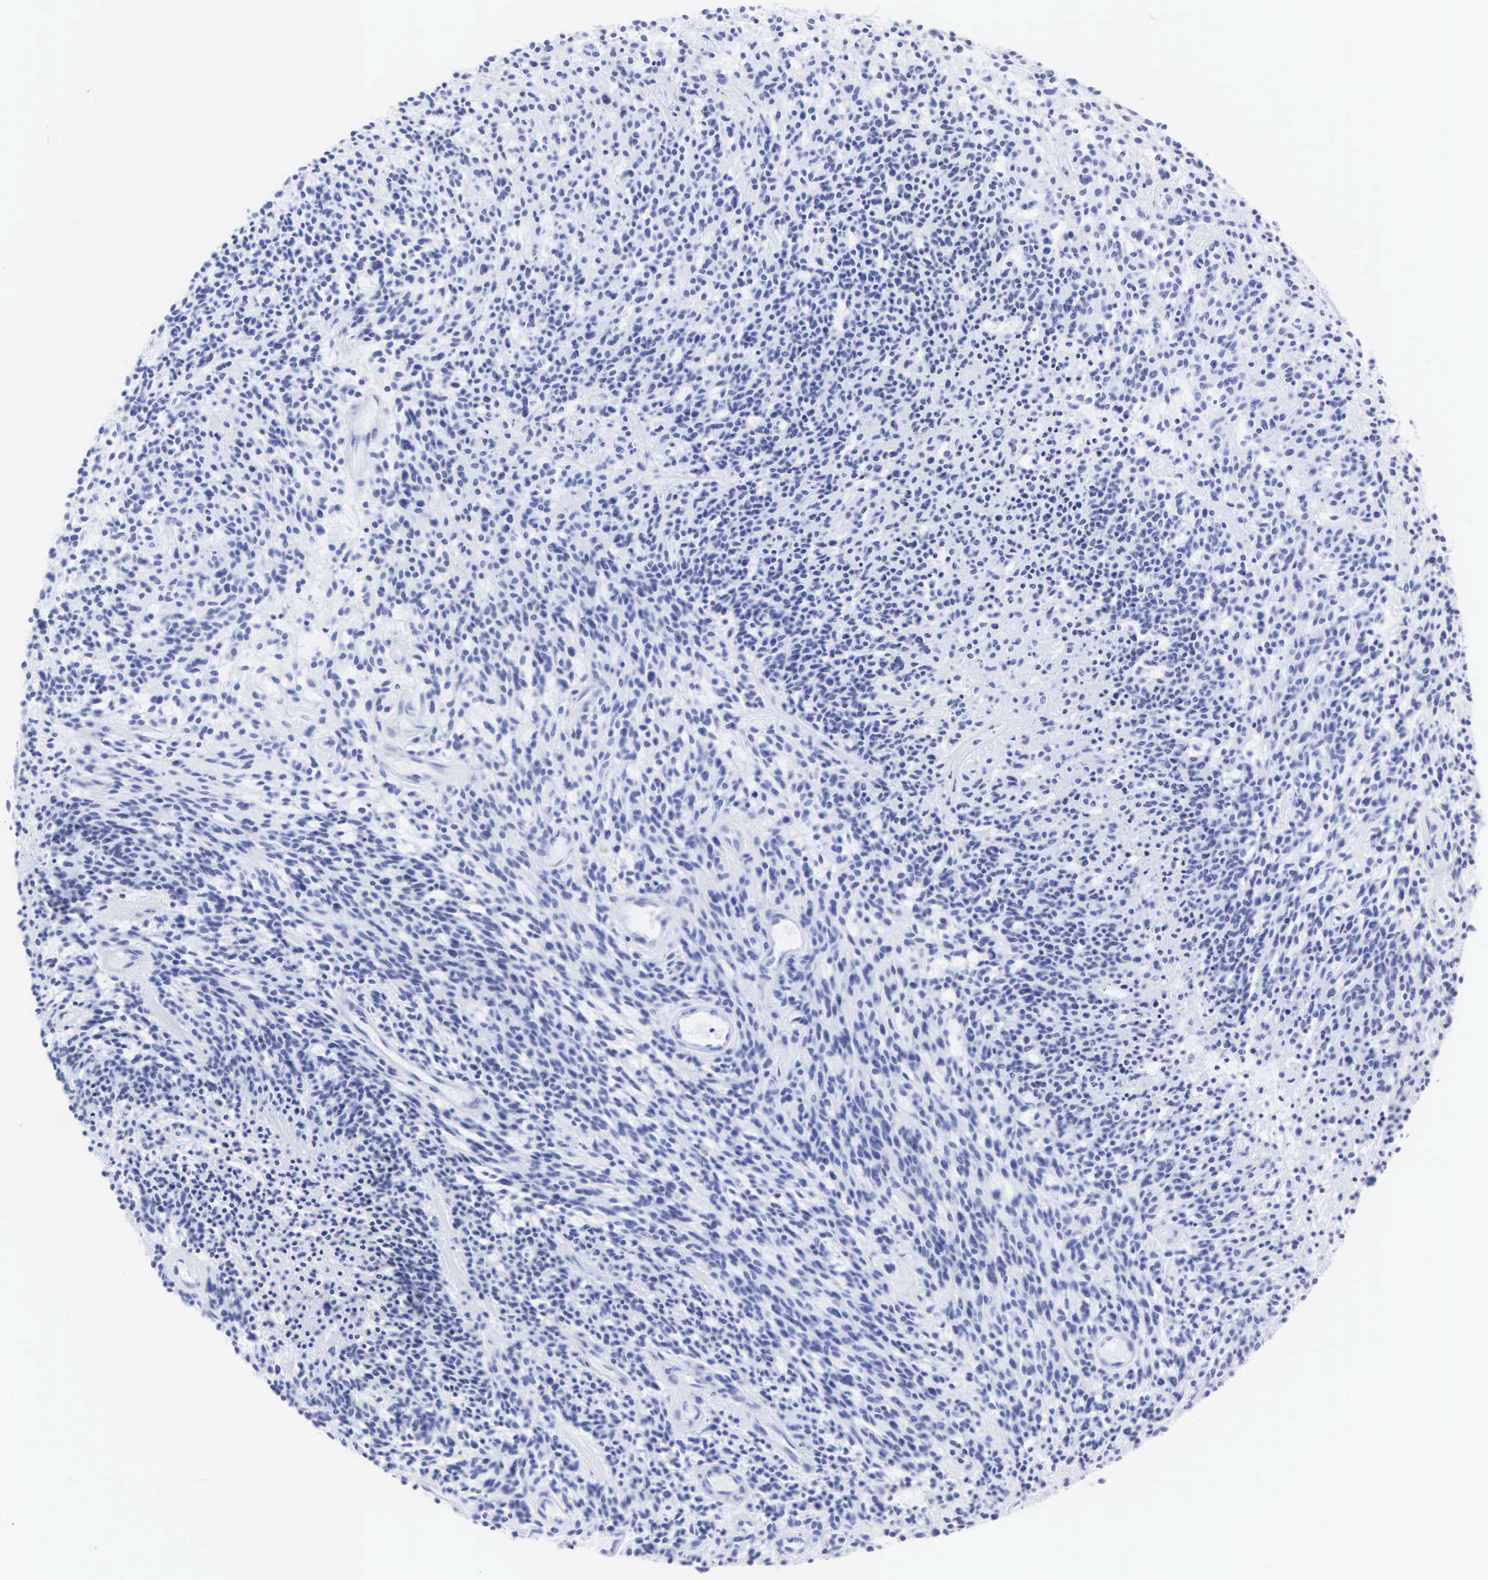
{"staining": {"intensity": "negative", "quantity": "none", "location": "none"}, "tissue": "glioma", "cell_type": "Tumor cells", "image_type": "cancer", "snomed": [{"axis": "morphology", "description": "Glioma, malignant, High grade"}, {"axis": "topography", "description": "Brain"}], "caption": "DAB (3,3'-diaminobenzidine) immunohistochemical staining of glioma shows no significant expression in tumor cells.", "gene": "CGB3", "patient": {"sex": "female", "age": 13}}